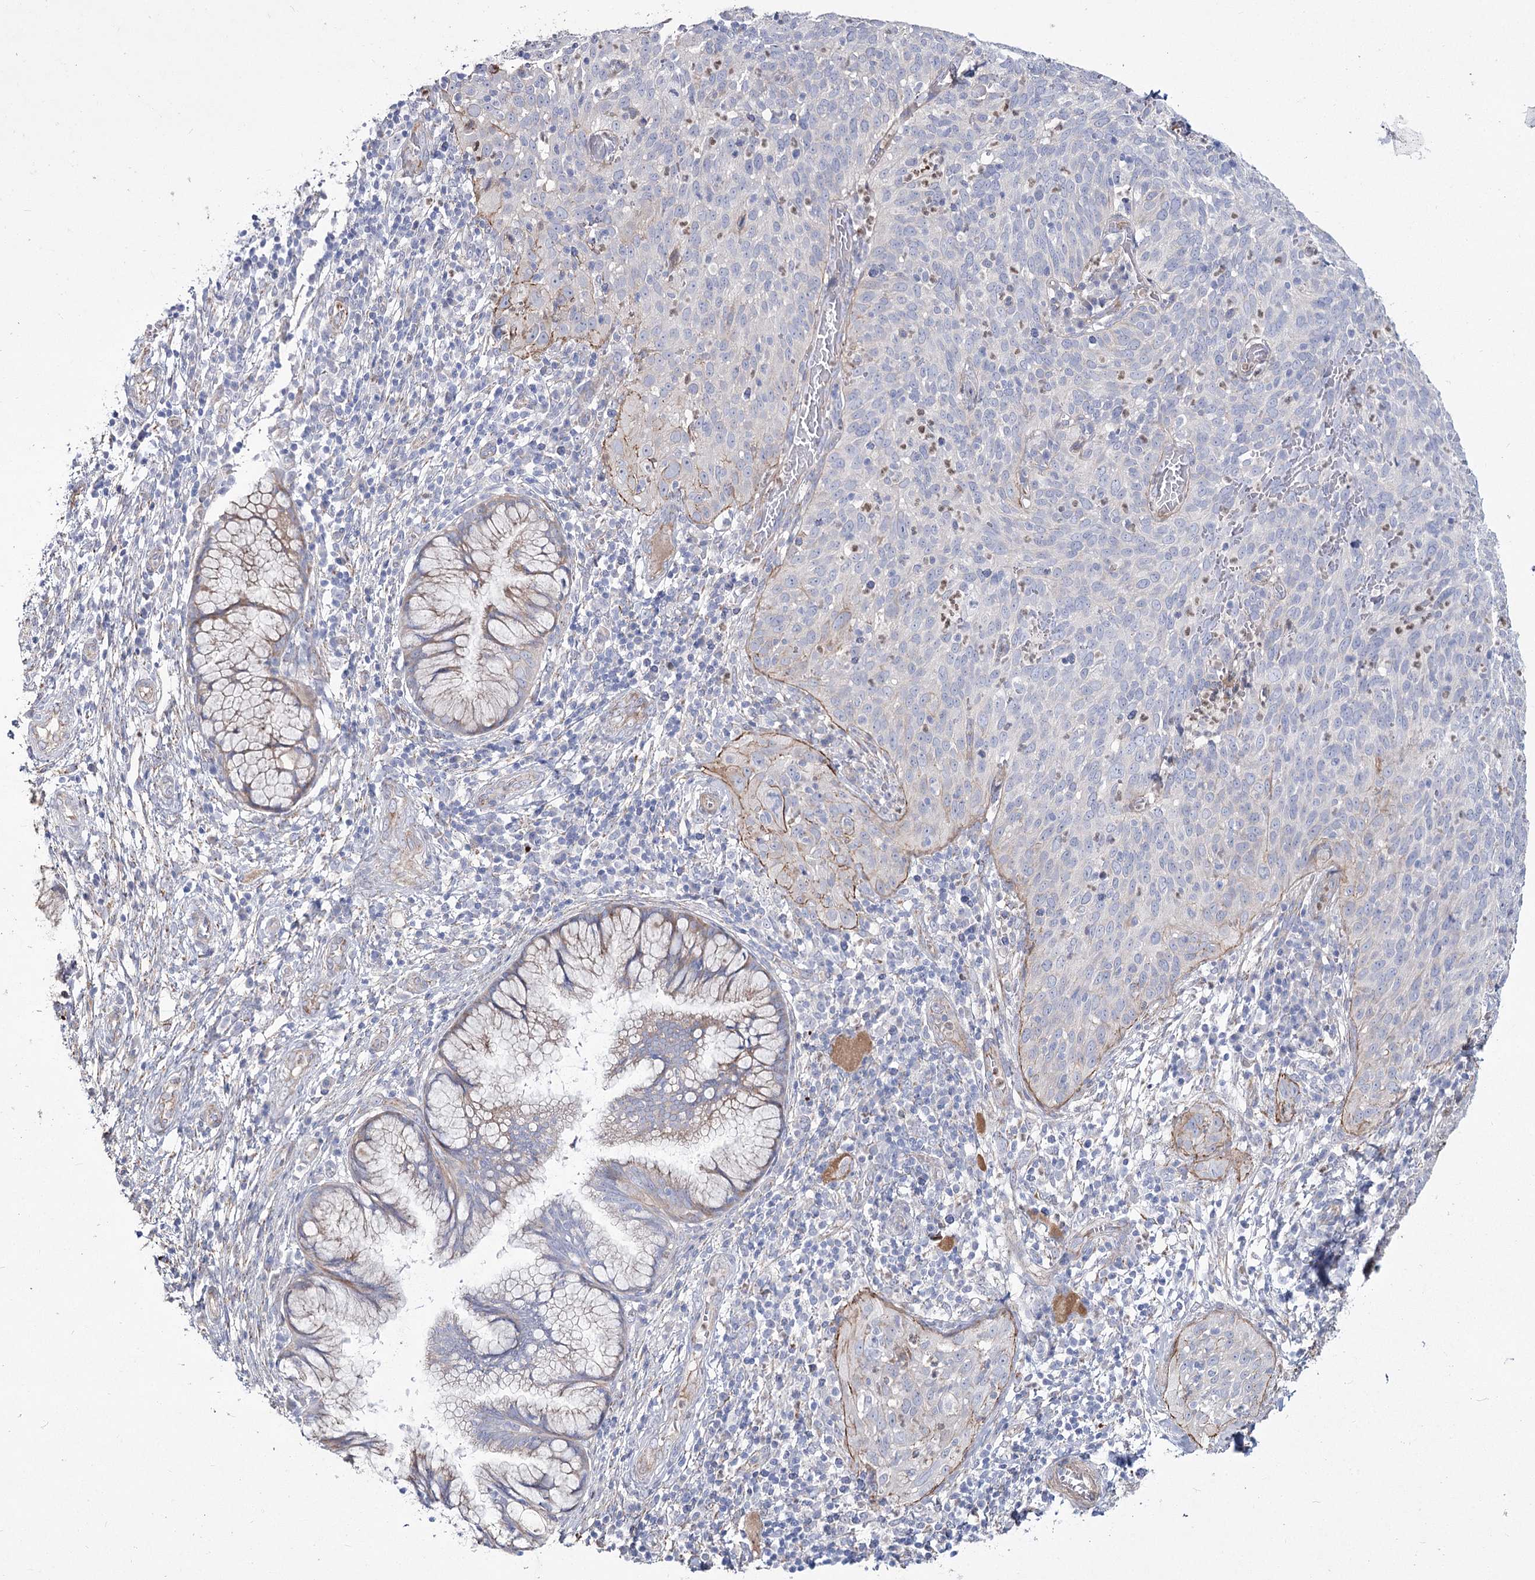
{"staining": {"intensity": "negative", "quantity": "none", "location": "none"}, "tissue": "cervical cancer", "cell_type": "Tumor cells", "image_type": "cancer", "snomed": [{"axis": "morphology", "description": "Squamous cell carcinoma, NOS"}, {"axis": "topography", "description": "Cervix"}], "caption": "Immunohistochemical staining of cervical squamous cell carcinoma shows no significant expression in tumor cells.", "gene": "ME3", "patient": {"sex": "female", "age": 31}}